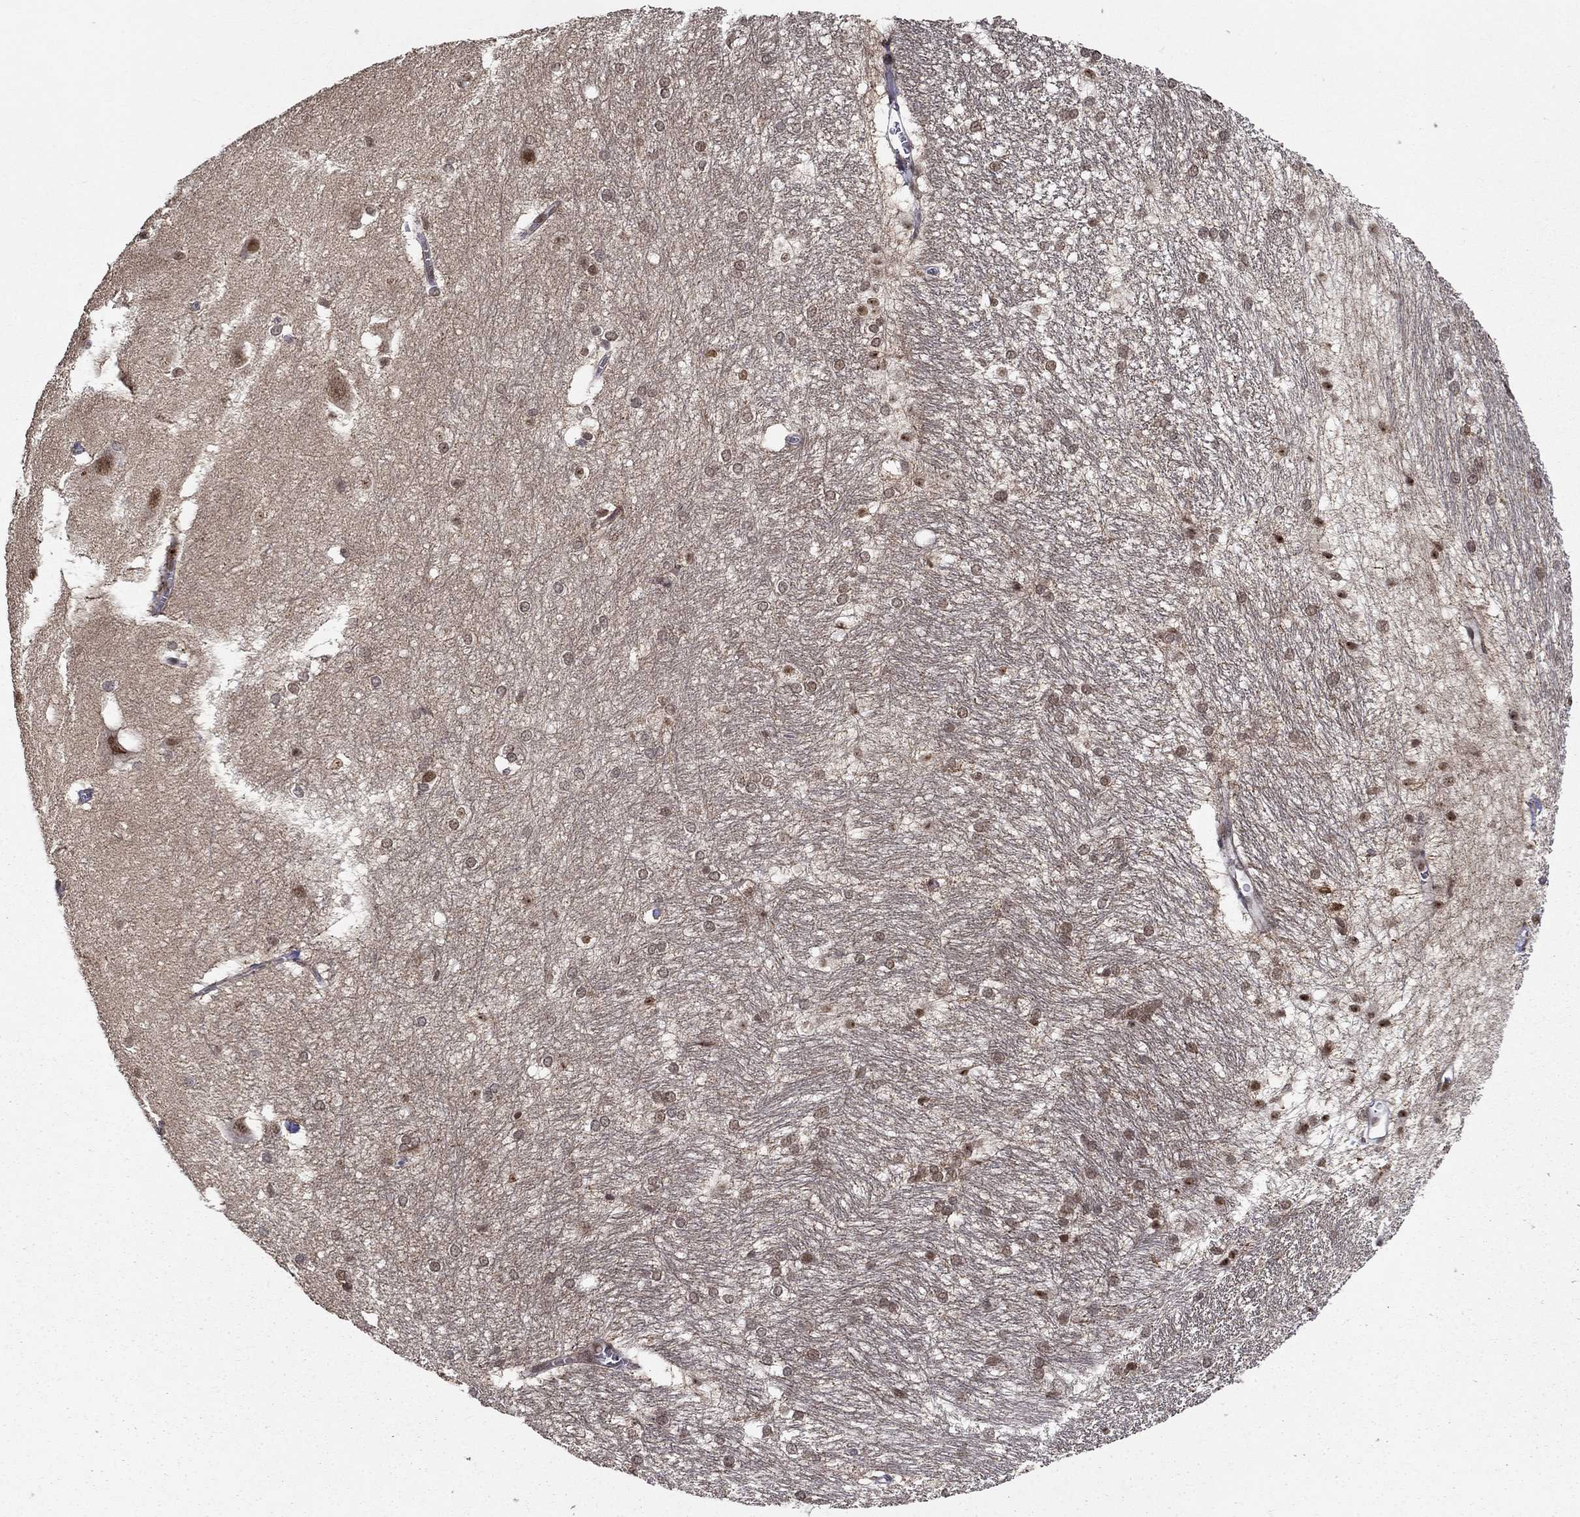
{"staining": {"intensity": "moderate", "quantity": "<25%", "location": "nuclear"}, "tissue": "hippocampus", "cell_type": "Glial cells", "image_type": "normal", "snomed": [{"axis": "morphology", "description": "Normal tissue, NOS"}, {"axis": "topography", "description": "Cerebral cortex"}, {"axis": "topography", "description": "Hippocampus"}], "caption": "Immunohistochemical staining of unremarkable human hippocampus displays moderate nuclear protein staining in about <25% of glial cells.", "gene": "CDCA7L", "patient": {"sex": "female", "age": 19}}